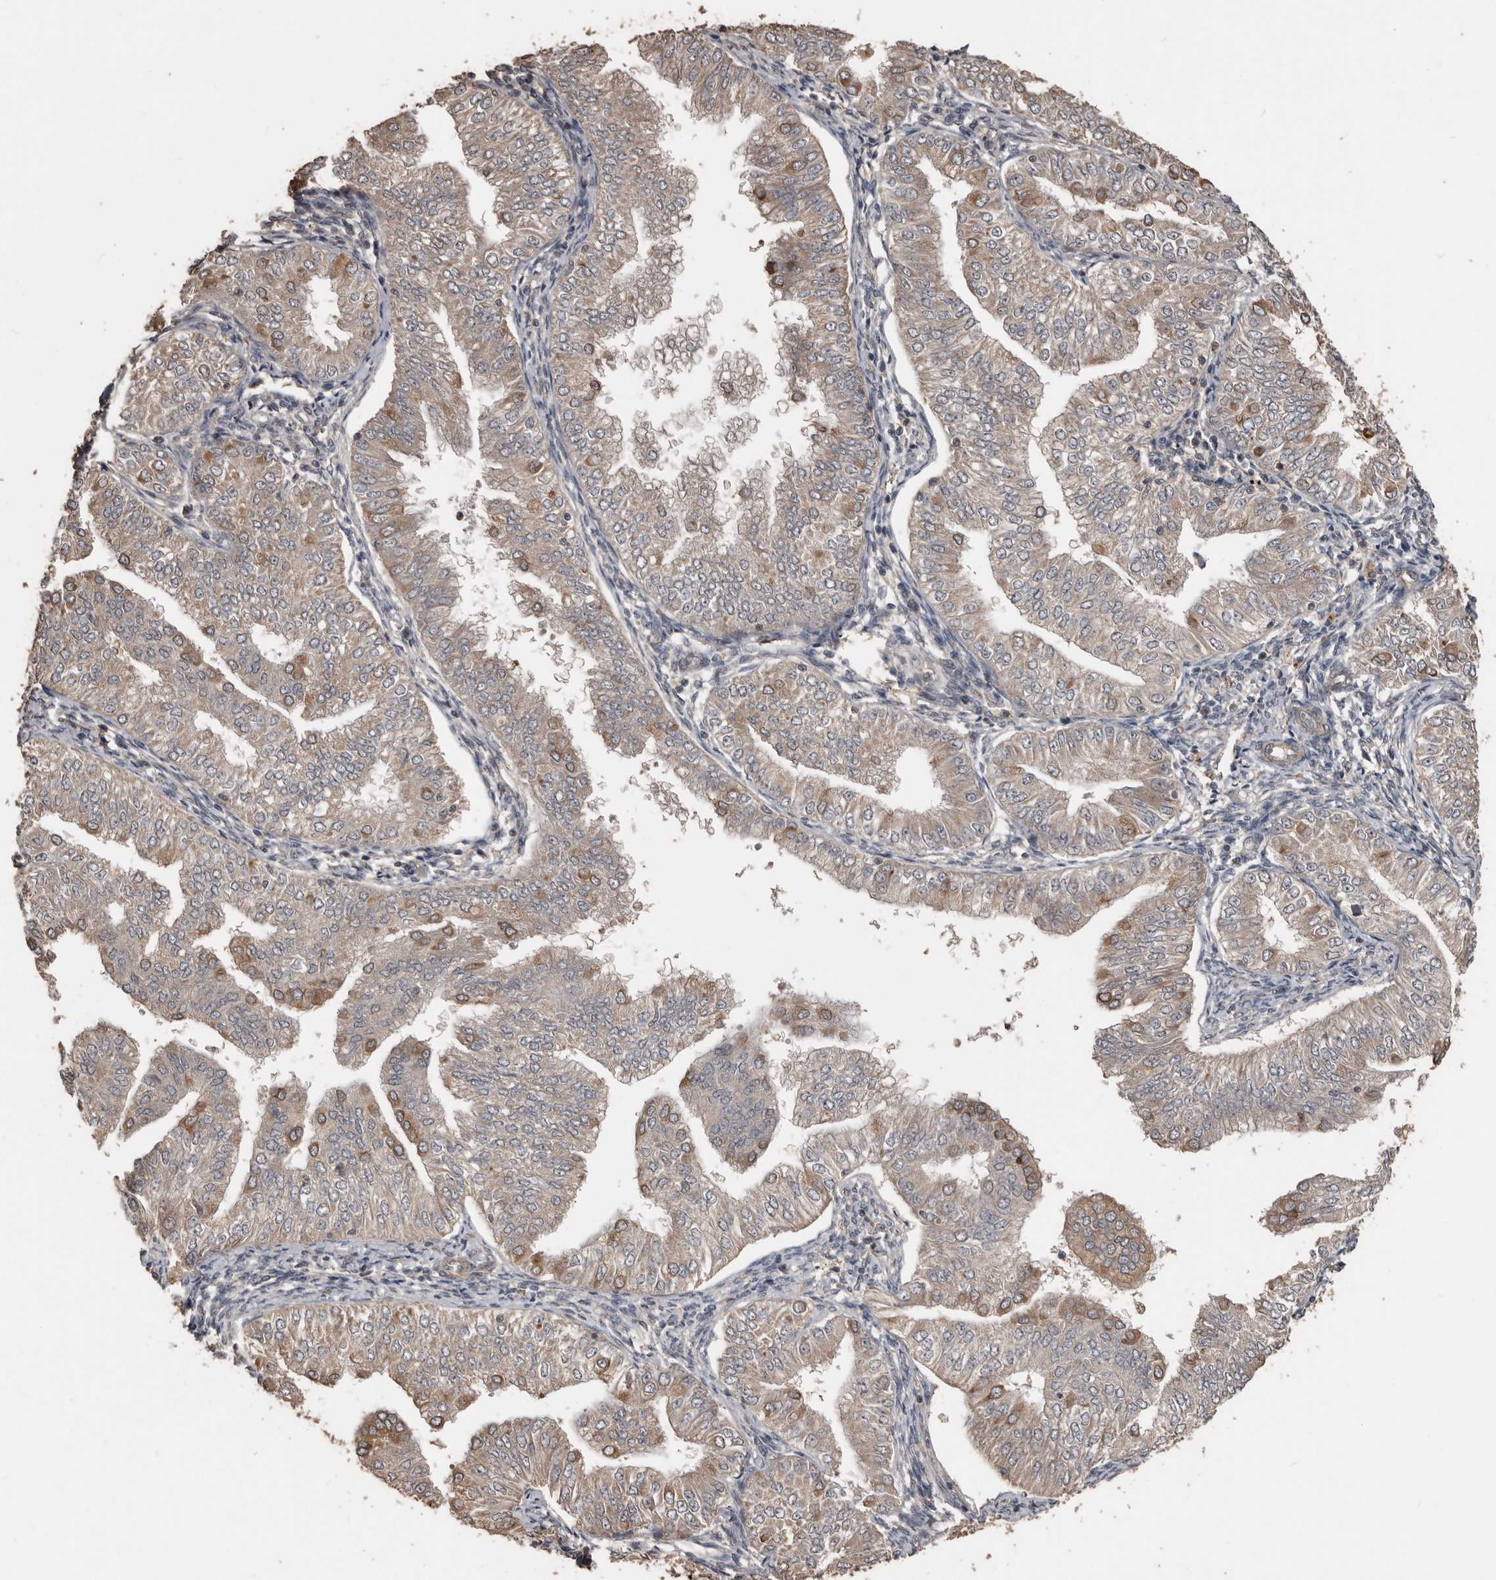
{"staining": {"intensity": "moderate", "quantity": "<25%", "location": "cytoplasmic/membranous"}, "tissue": "endometrial cancer", "cell_type": "Tumor cells", "image_type": "cancer", "snomed": [{"axis": "morphology", "description": "Normal tissue, NOS"}, {"axis": "morphology", "description": "Adenocarcinoma, NOS"}, {"axis": "topography", "description": "Endometrium"}], "caption": "High-power microscopy captured an immunohistochemistry (IHC) histopathology image of endometrial cancer, revealing moderate cytoplasmic/membranous staining in approximately <25% of tumor cells.", "gene": "BAMBI", "patient": {"sex": "female", "age": 53}}